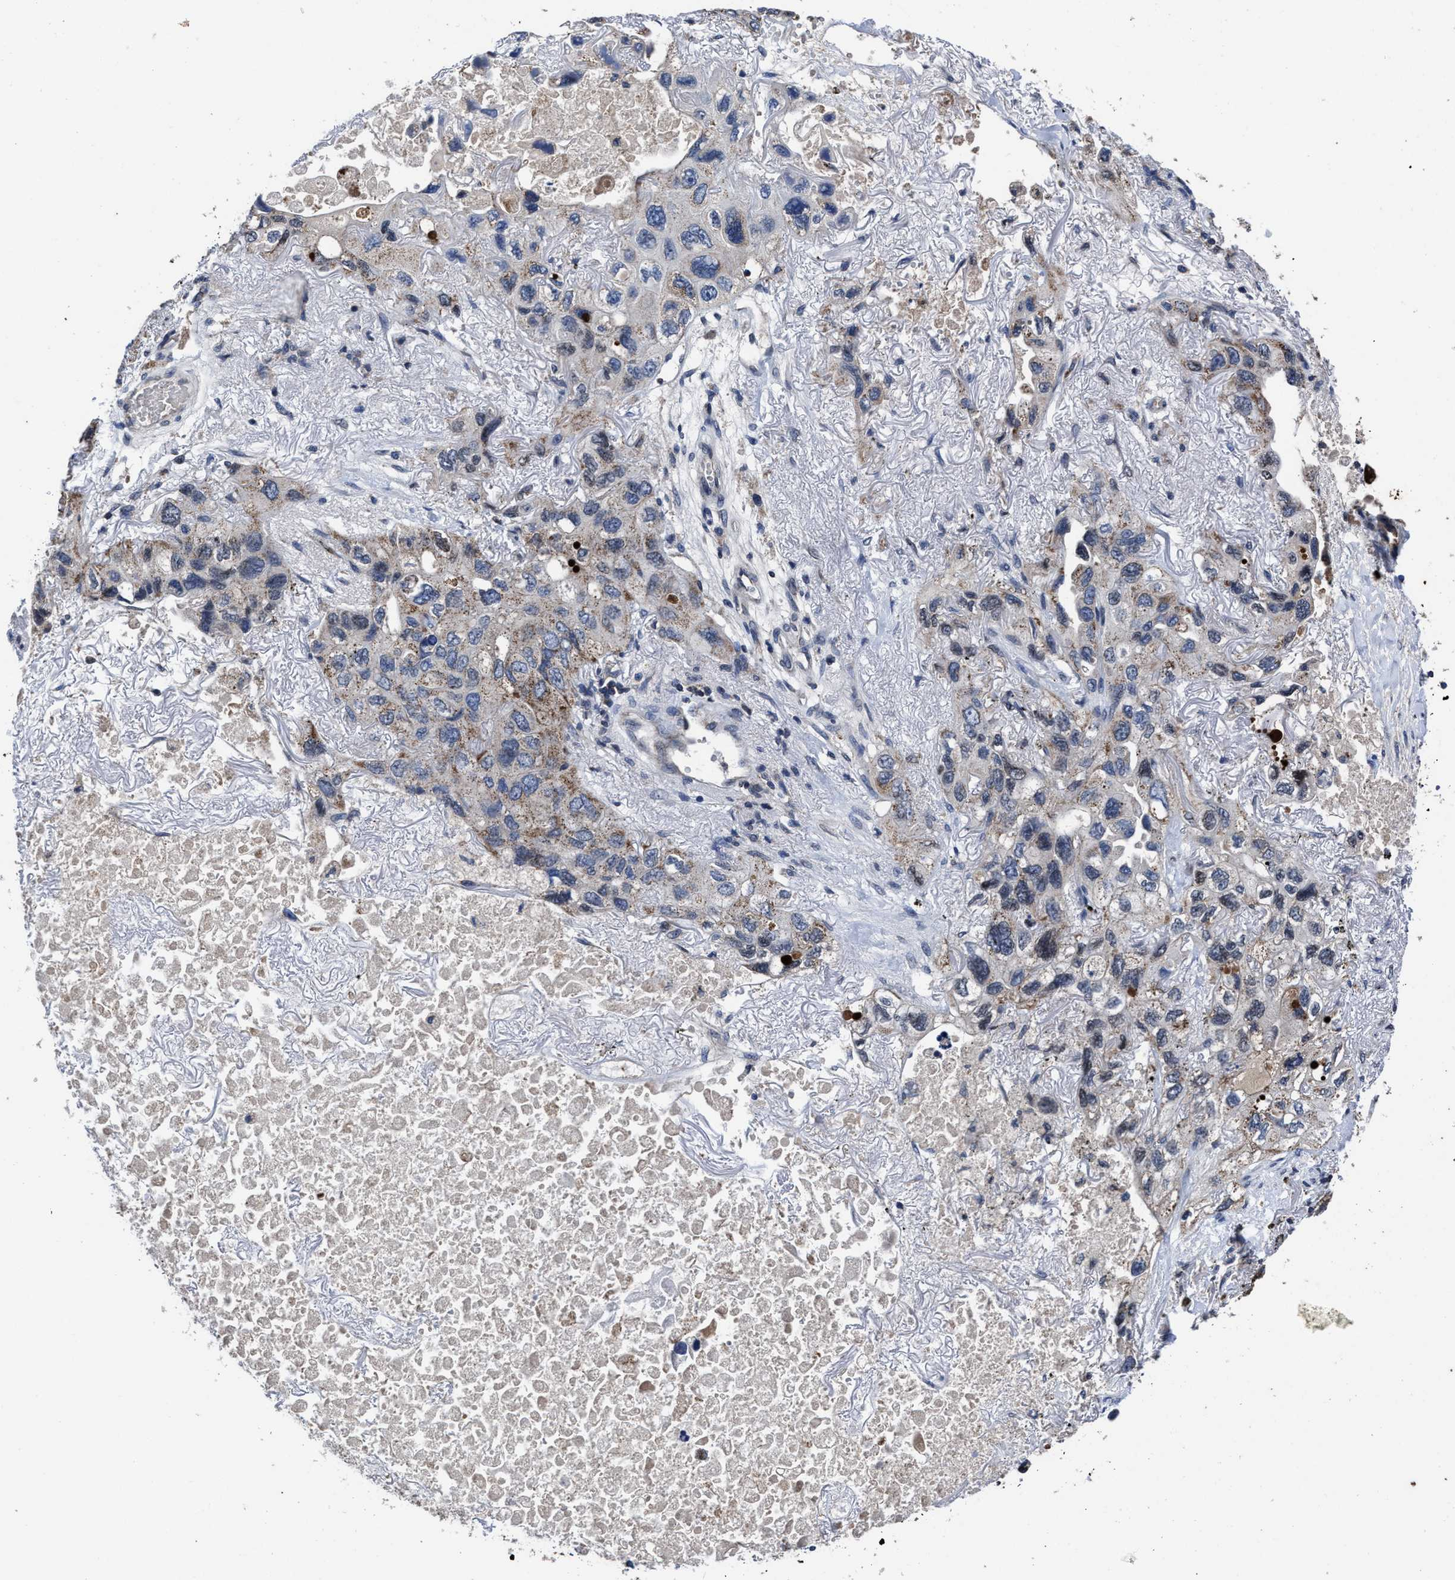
{"staining": {"intensity": "moderate", "quantity": "25%-75%", "location": "cytoplasmic/membranous"}, "tissue": "lung cancer", "cell_type": "Tumor cells", "image_type": "cancer", "snomed": [{"axis": "morphology", "description": "Squamous cell carcinoma, NOS"}, {"axis": "topography", "description": "Lung"}], "caption": "Immunohistochemical staining of human lung squamous cell carcinoma exhibits medium levels of moderate cytoplasmic/membranous protein positivity in approximately 25%-75% of tumor cells.", "gene": "CACNA1D", "patient": {"sex": "female", "age": 73}}